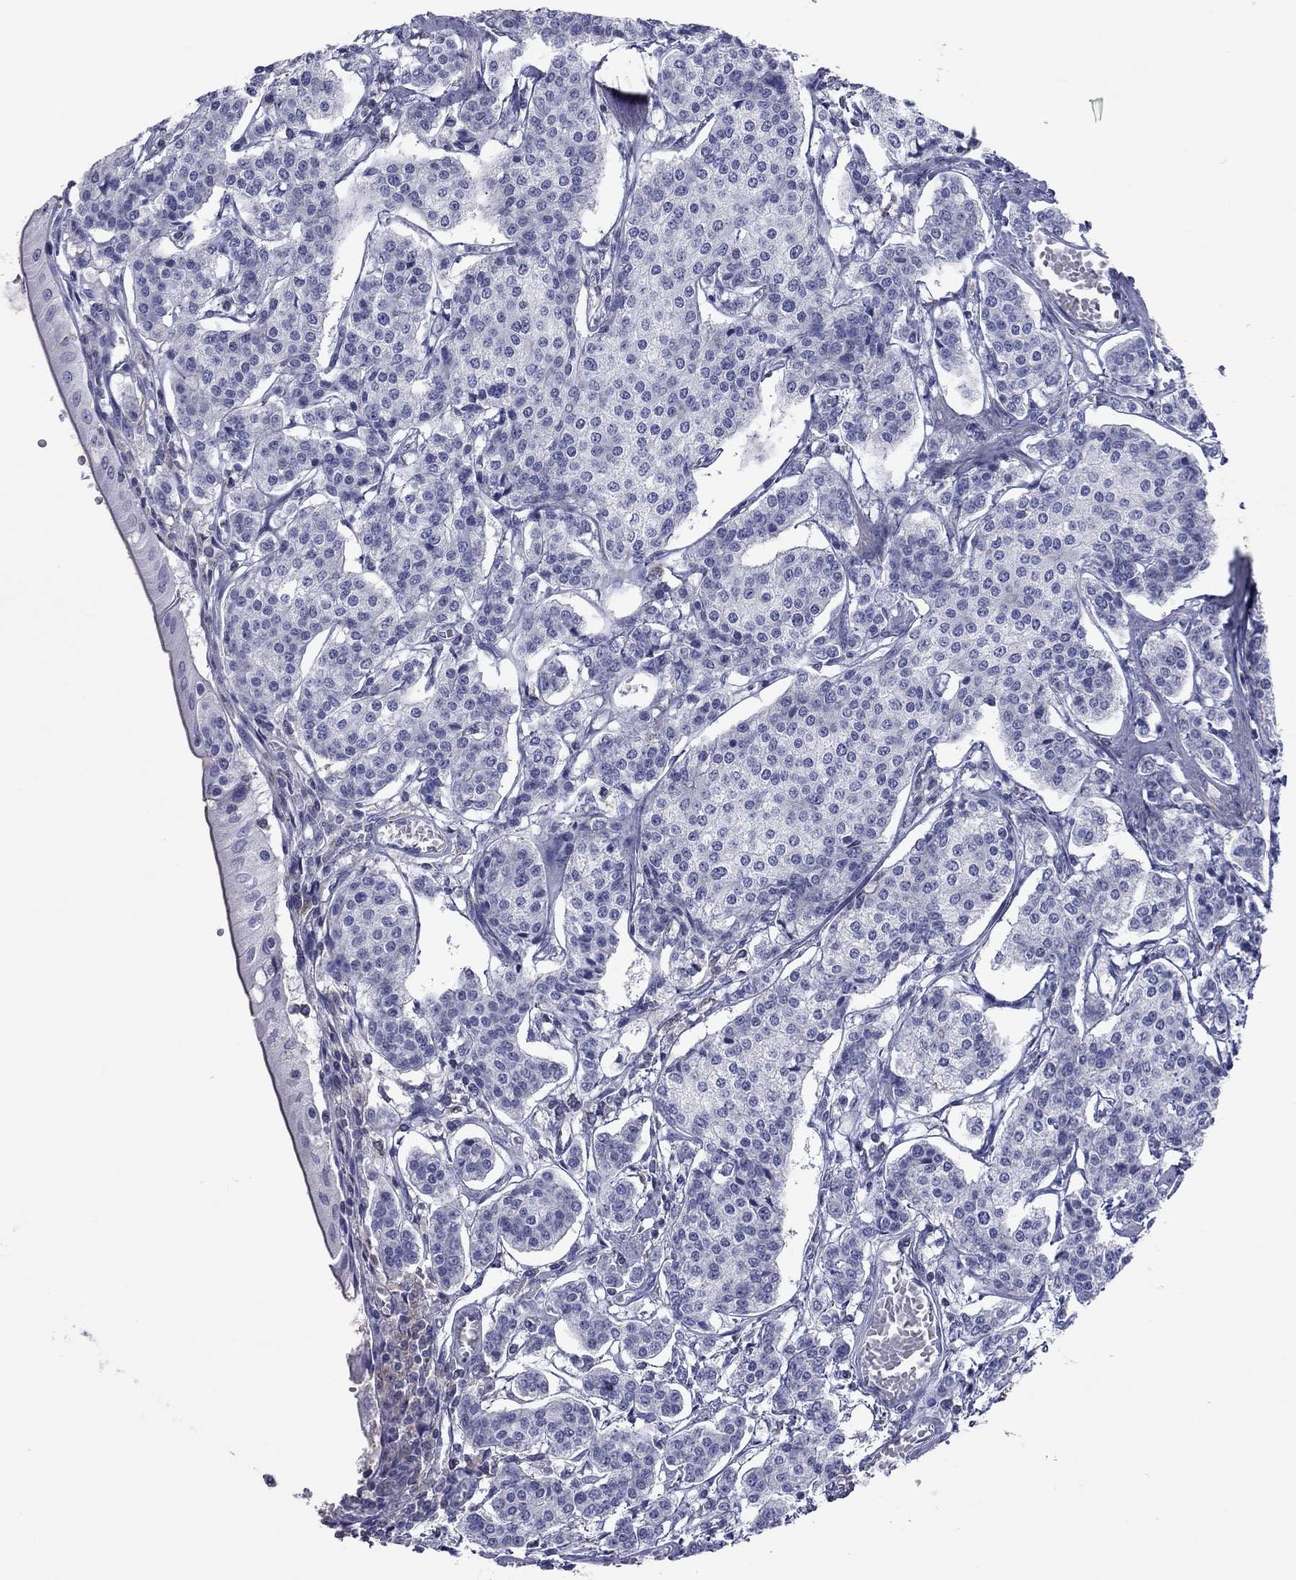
{"staining": {"intensity": "negative", "quantity": "none", "location": "none"}, "tissue": "carcinoid", "cell_type": "Tumor cells", "image_type": "cancer", "snomed": [{"axis": "morphology", "description": "Carcinoid, malignant, NOS"}, {"axis": "topography", "description": "Small intestine"}], "caption": "The photomicrograph exhibits no significant staining in tumor cells of carcinoid.", "gene": "ACTL7B", "patient": {"sex": "female", "age": 65}}